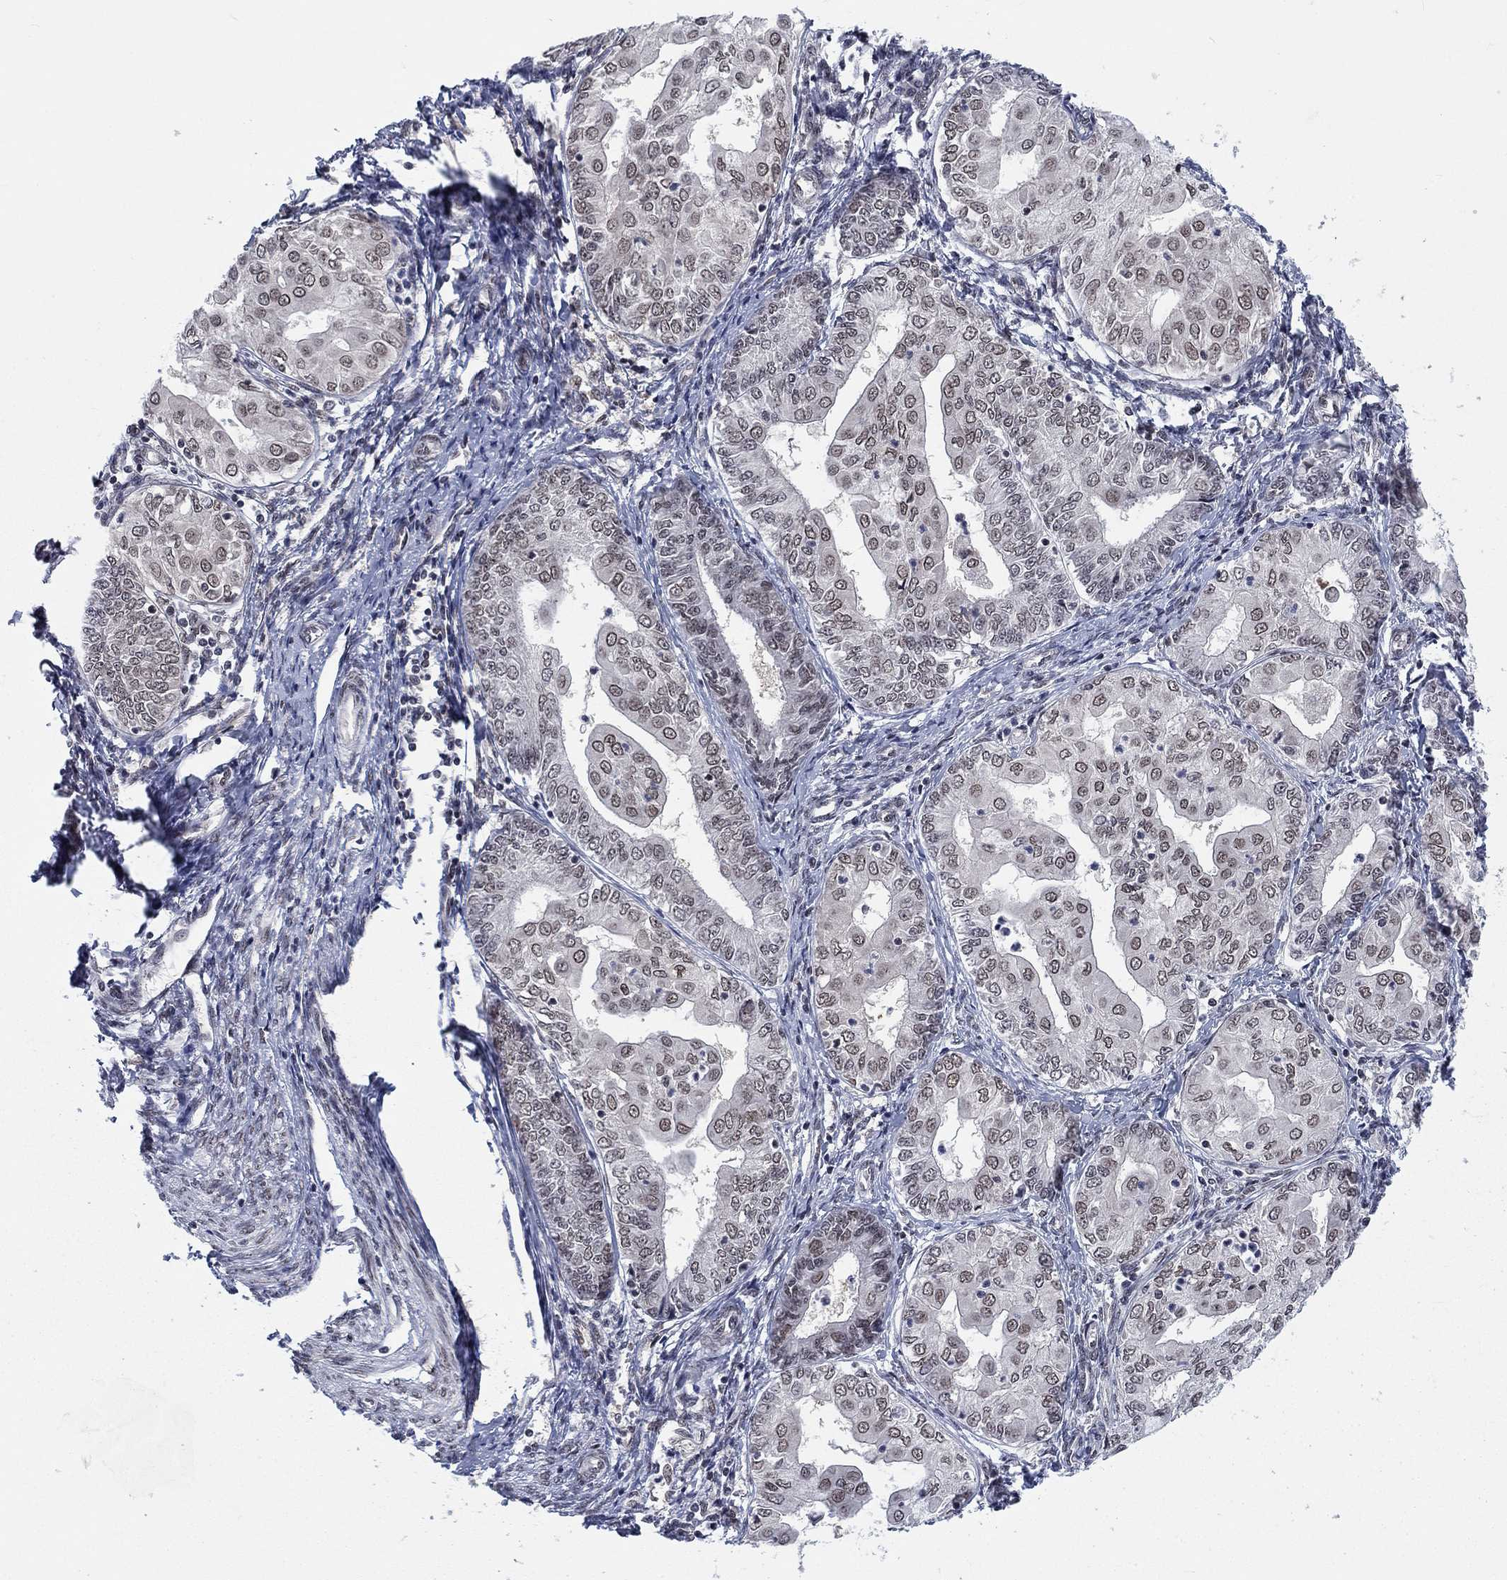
{"staining": {"intensity": "moderate", "quantity": "<25%", "location": "nuclear"}, "tissue": "endometrial cancer", "cell_type": "Tumor cells", "image_type": "cancer", "snomed": [{"axis": "morphology", "description": "Adenocarcinoma, NOS"}, {"axis": "topography", "description": "Endometrium"}], "caption": "Endometrial cancer (adenocarcinoma) tissue reveals moderate nuclear expression in approximately <25% of tumor cells, visualized by immunohistochemistry.", "gene": "FYTTD1", "patient": {"sex": "female", "age": 68}}